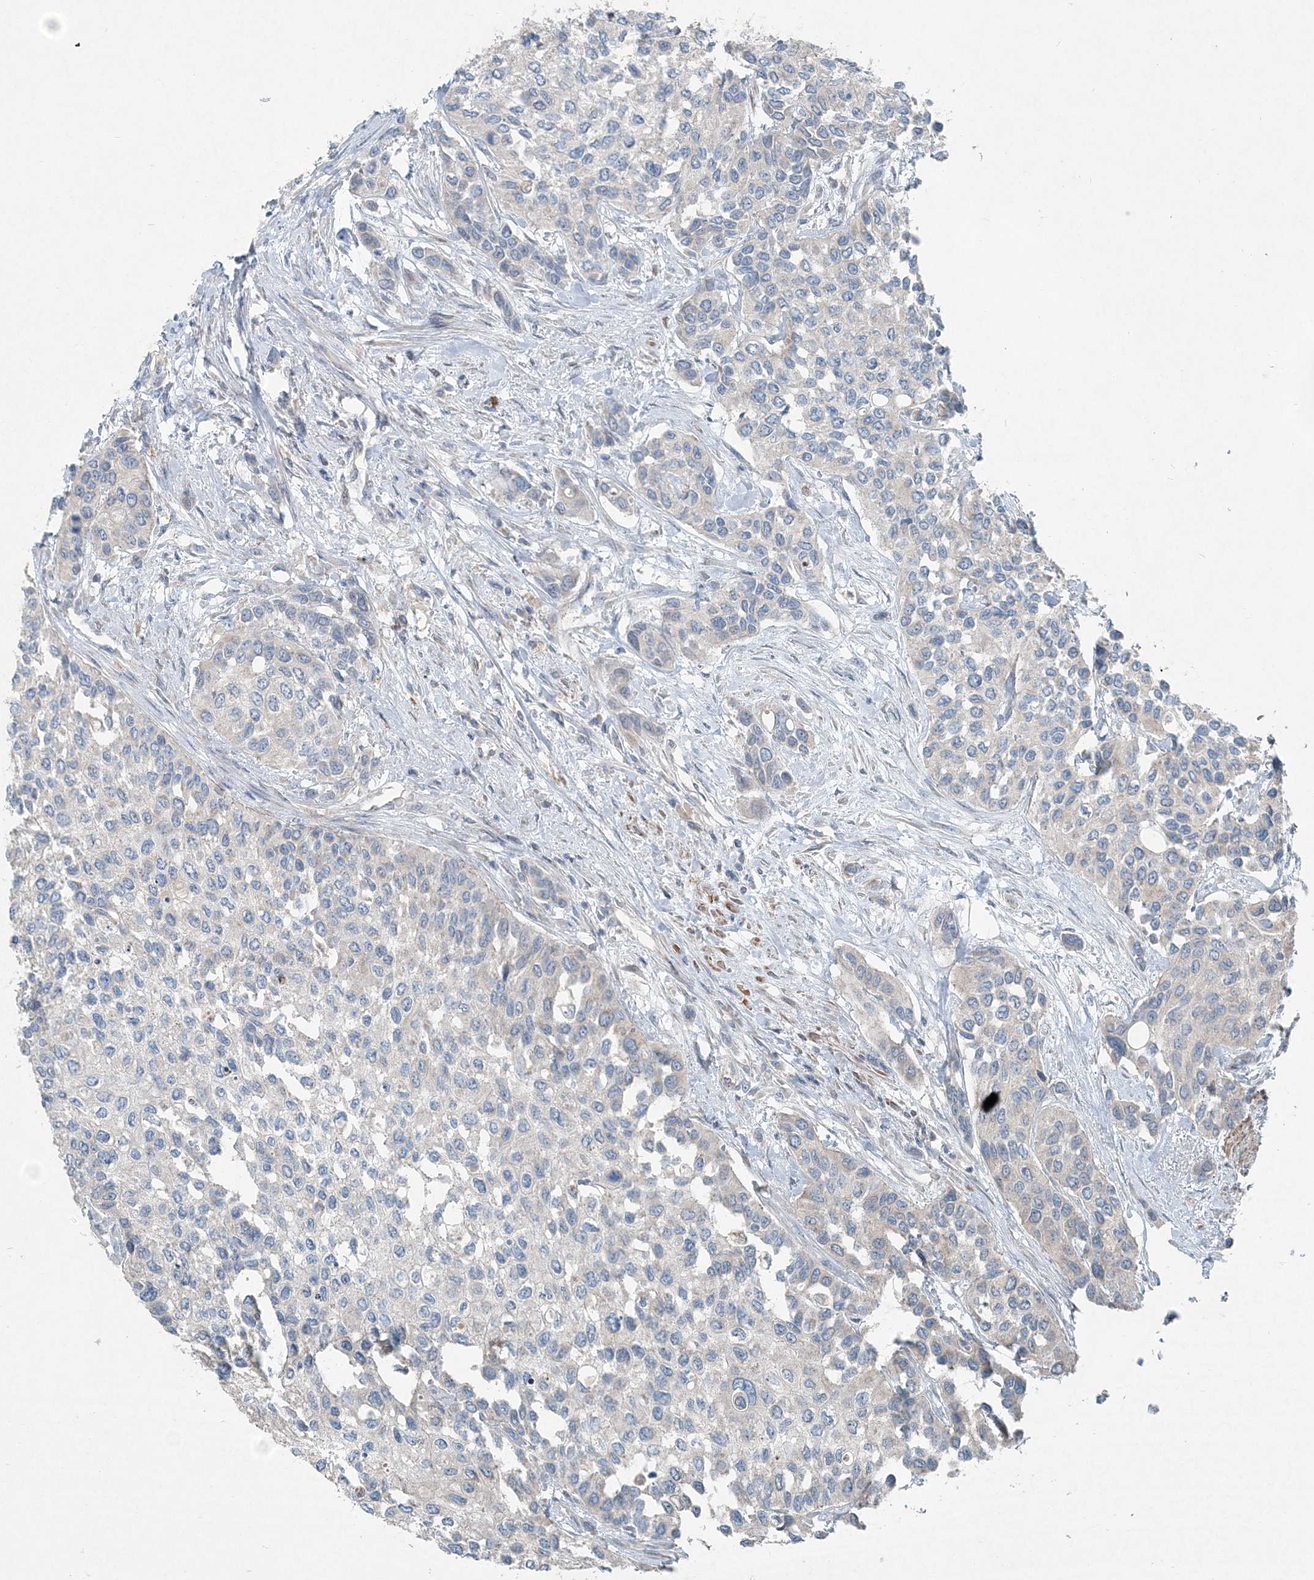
{"staining": {"intensity": "negative", "quantity": "none", "location": "none"}, "tissue": "urothelial cancer", "cell_type": "Tumor cells", "image_type": "cancer", "snomed": [{"axis": "morphology", "description": "Normal tissue, NOS"}, {"axis": "morphology", "description": "Urothelial carcinoma, High grade"}, {"axis": "topography", "description": "Vascular tissue"}, {"axis": "topography", "description": "Urinary bladder"}], "caption": "Urothelial cancer was stained to show a protein in brown. There is no significant expression in tumor cells.", "gene": "INTU", "patient": {"sex": "female", "age": 56}}